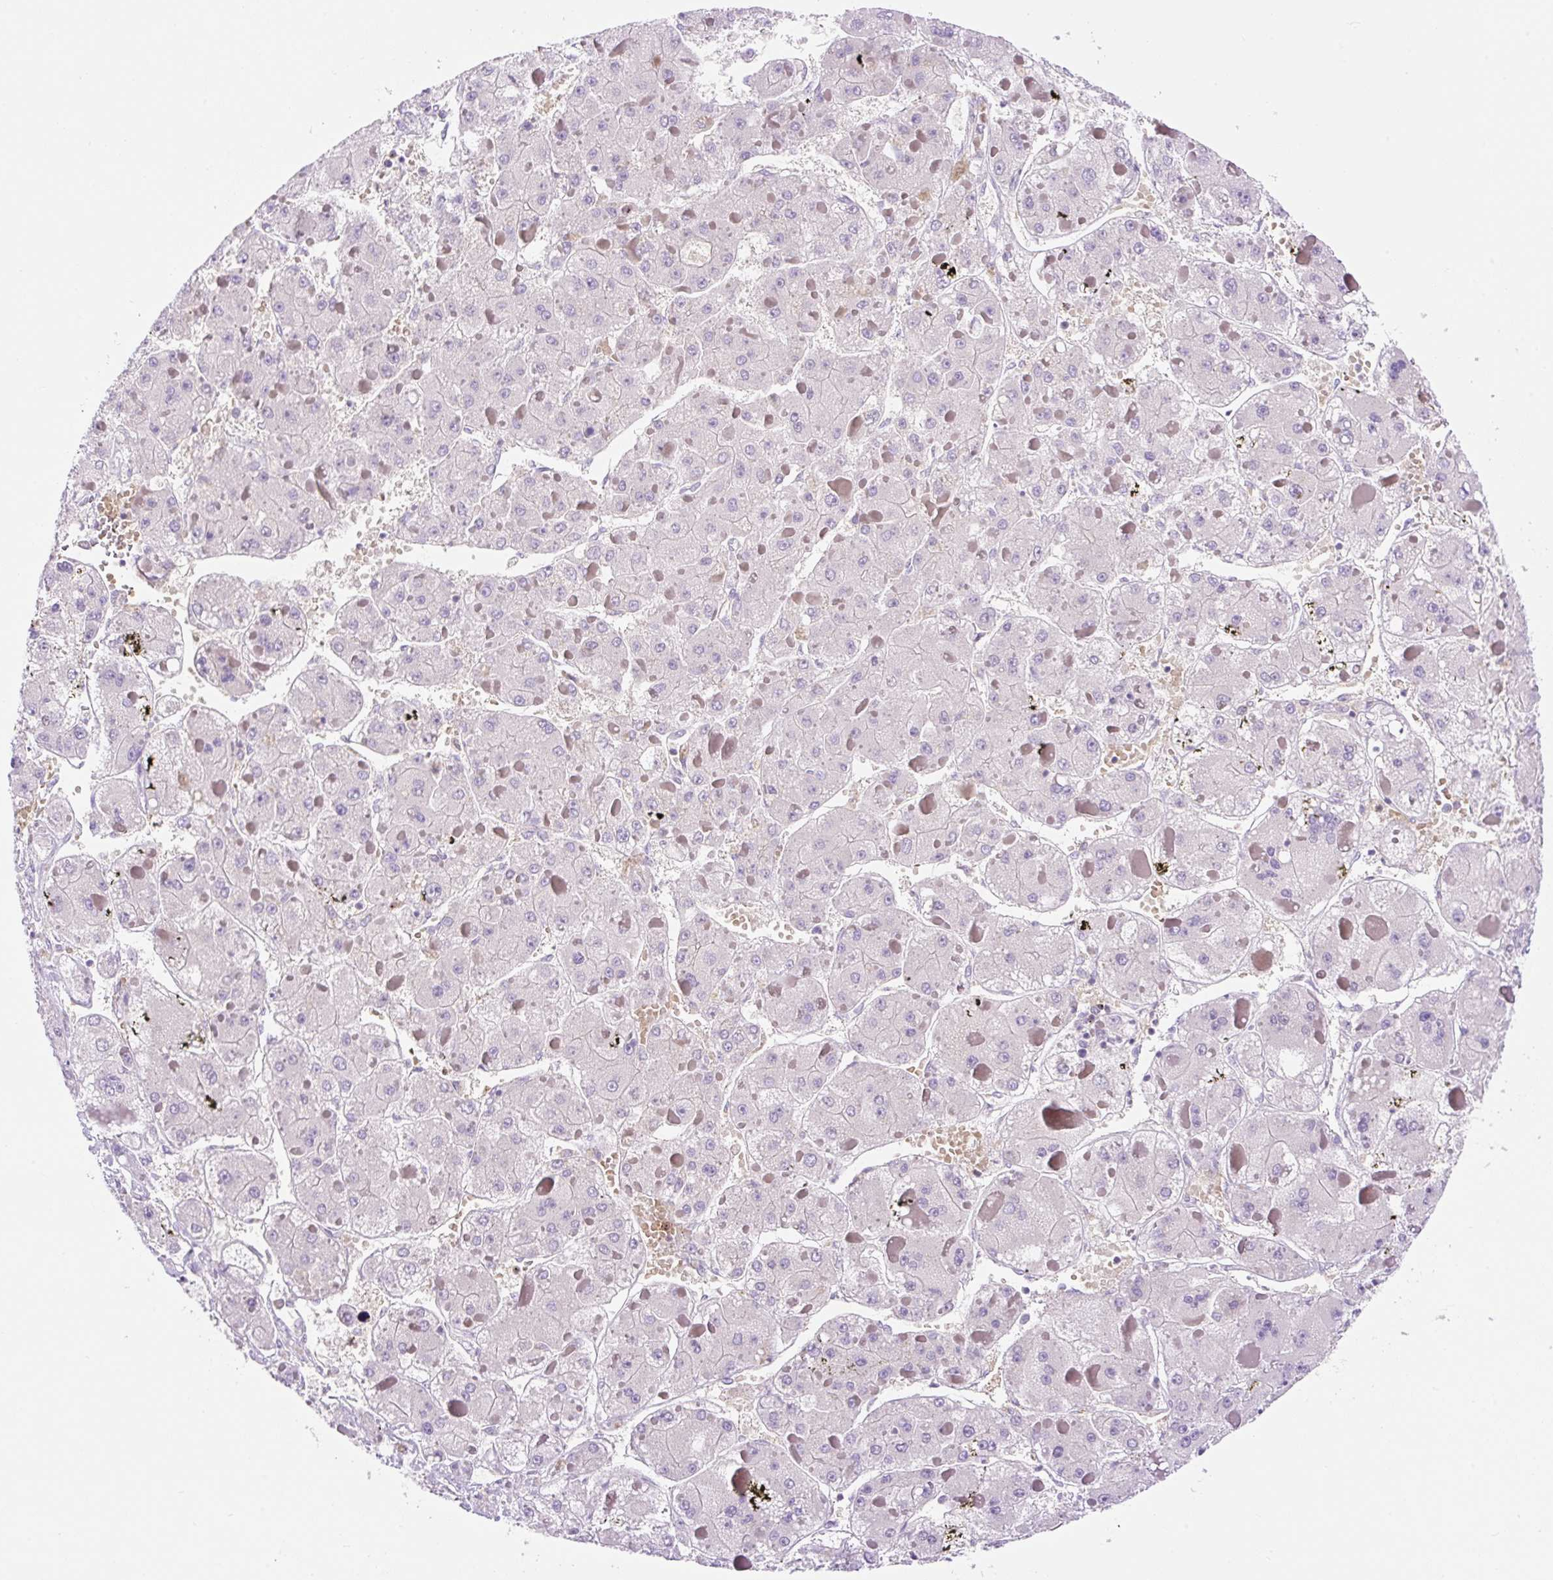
{"staining": {"intensity": "negative", "quantity": "none", "location": "none"}, "tissue": "liver cancer", "cell_type": "Tumor cells", "image_type": "cancer", "snomed": [{"axis": "morphology", "description": "Carcinoma, Hepatocellular, NOS"}, {"axis": "topography", "description": "Liver"}], "caption": "High power microscopy micrograph of an immunohistochemistry photomicrograph of liver cancer, revealing no significant staining in tumor cells.", "gene": "LHFPL5", "patient": {"sex": "female", "age": 73}}